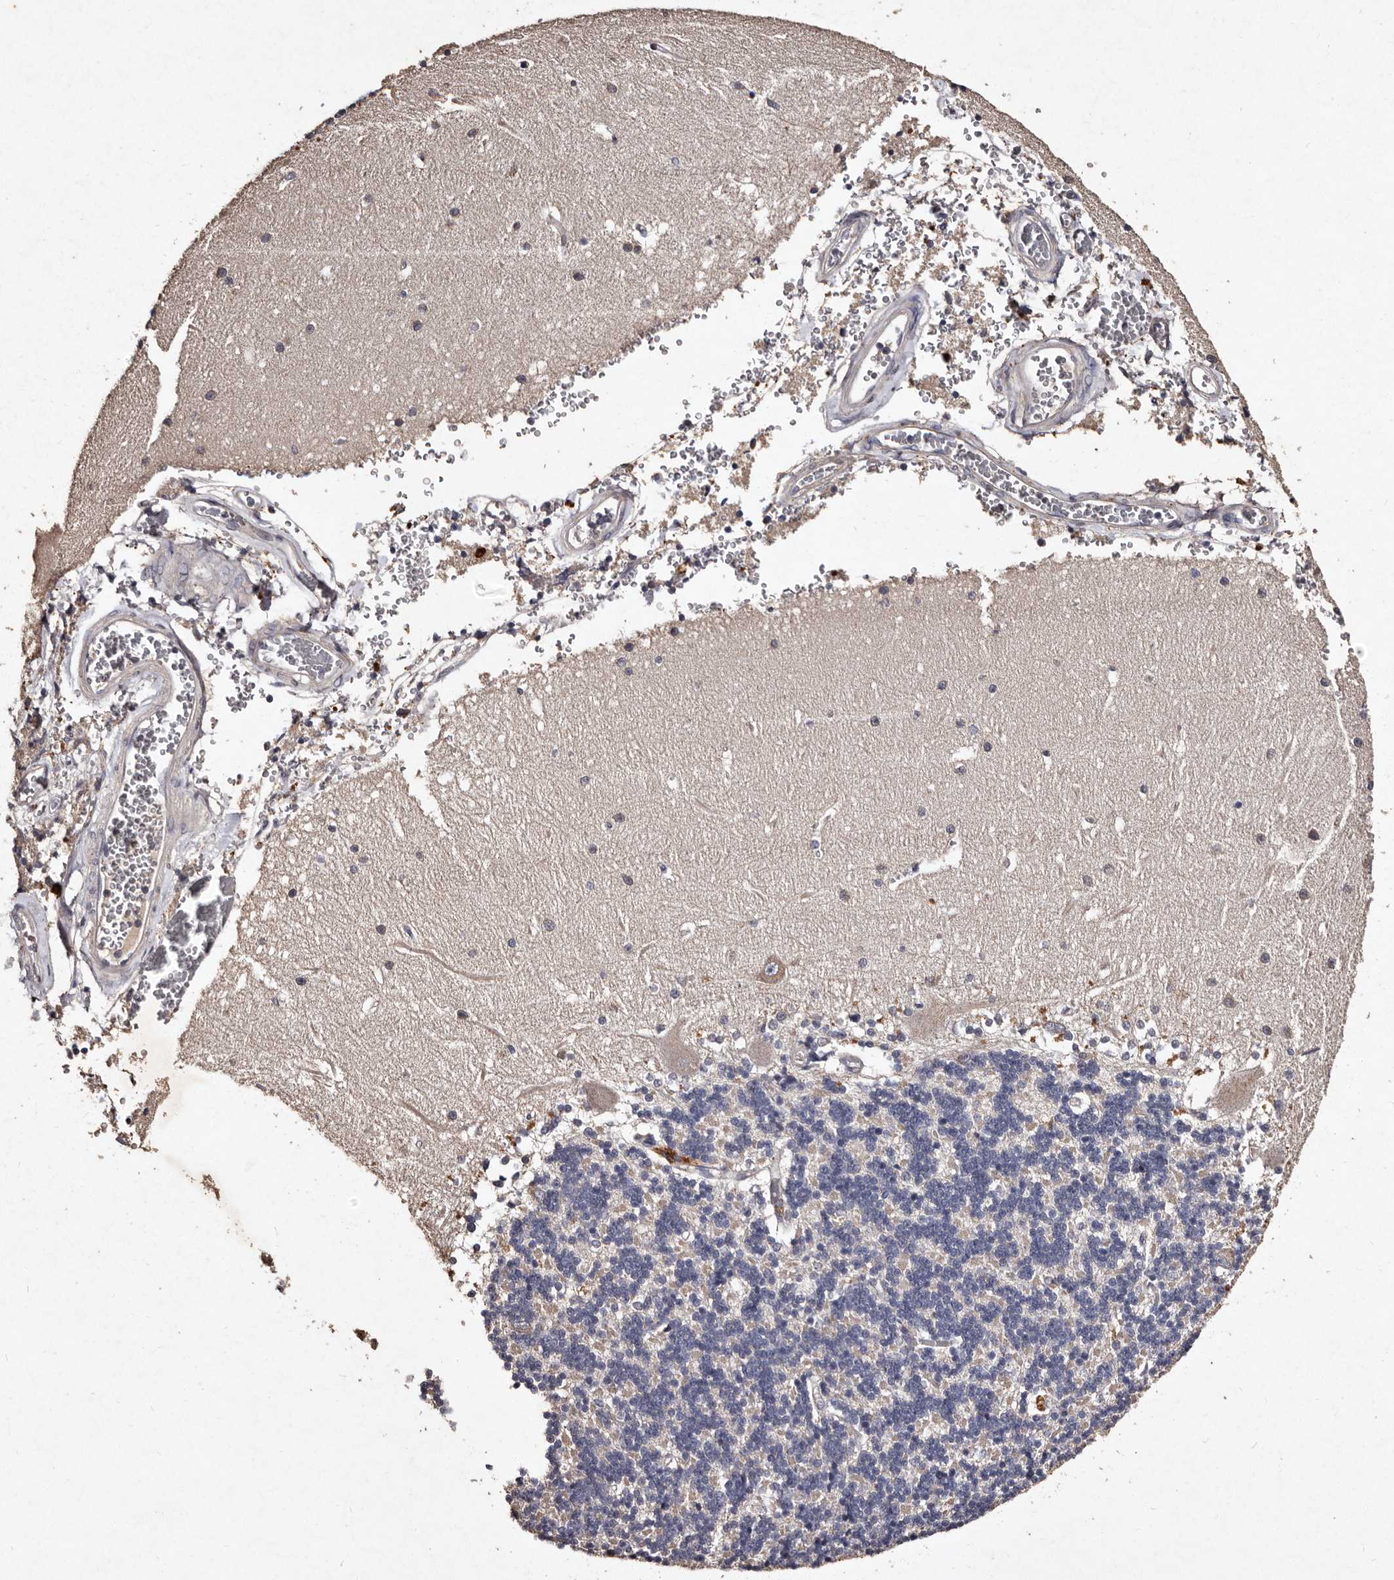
{"staining": {"intensity": "negative", "quantity": "none", "location": "none"}, "tissue": "cerebellum", "cell_type": "Cells in granular layer", "image_type": "normal", "snomed": [{"axis": "morphology", "description": "Normal tissue, NOS"}, {"axis": "topography", "description": "Cerebellum"}], "caption": "Immunohistochemical staining of unremarkable cerebellum shows no significant staining in cells in granular layer. (DAB IHC with hematoxylin counter stain).", "gene": "TFB1M", "patient": {"sex": "male", "age": 37}}